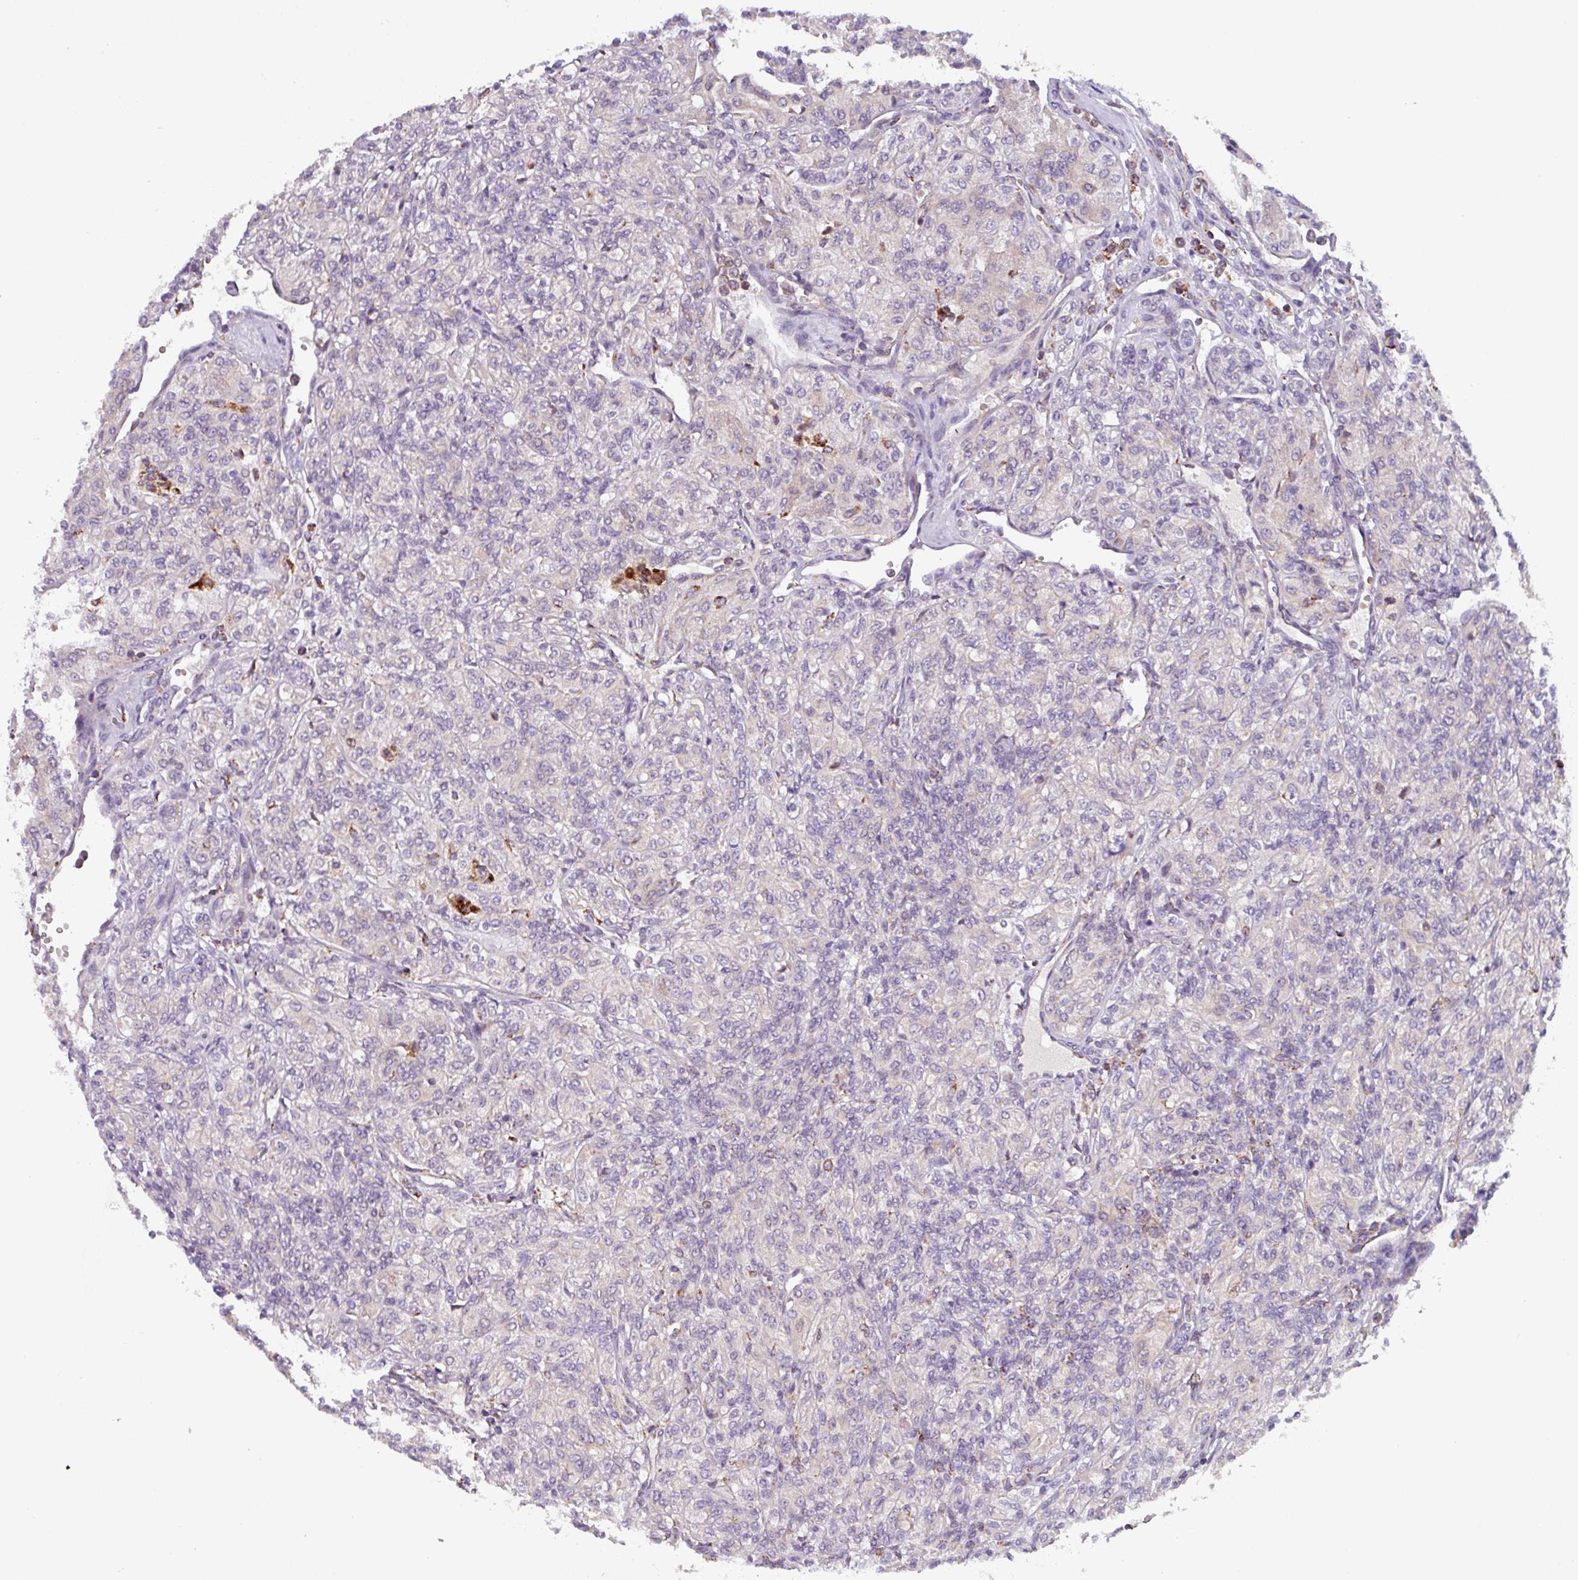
{"staining": {"intensity": "negative", "quantity": "none", "location": "none"}, "tissue": "renal cancer", "cell_type": "Tumor cells", "image_type": "cancer", "snomed": [{"axis": "morphology", "description": "Adenocarcinoma, NOS"}, {"axis": "topography", "description": "Kidney"}], "caption": "Photomicrograph shows no protein expression in tumor cells of renal adenocarcinoma tissue.", "gene": "AKIRIN1", "patient": {"sex": "male", "age": 77}}